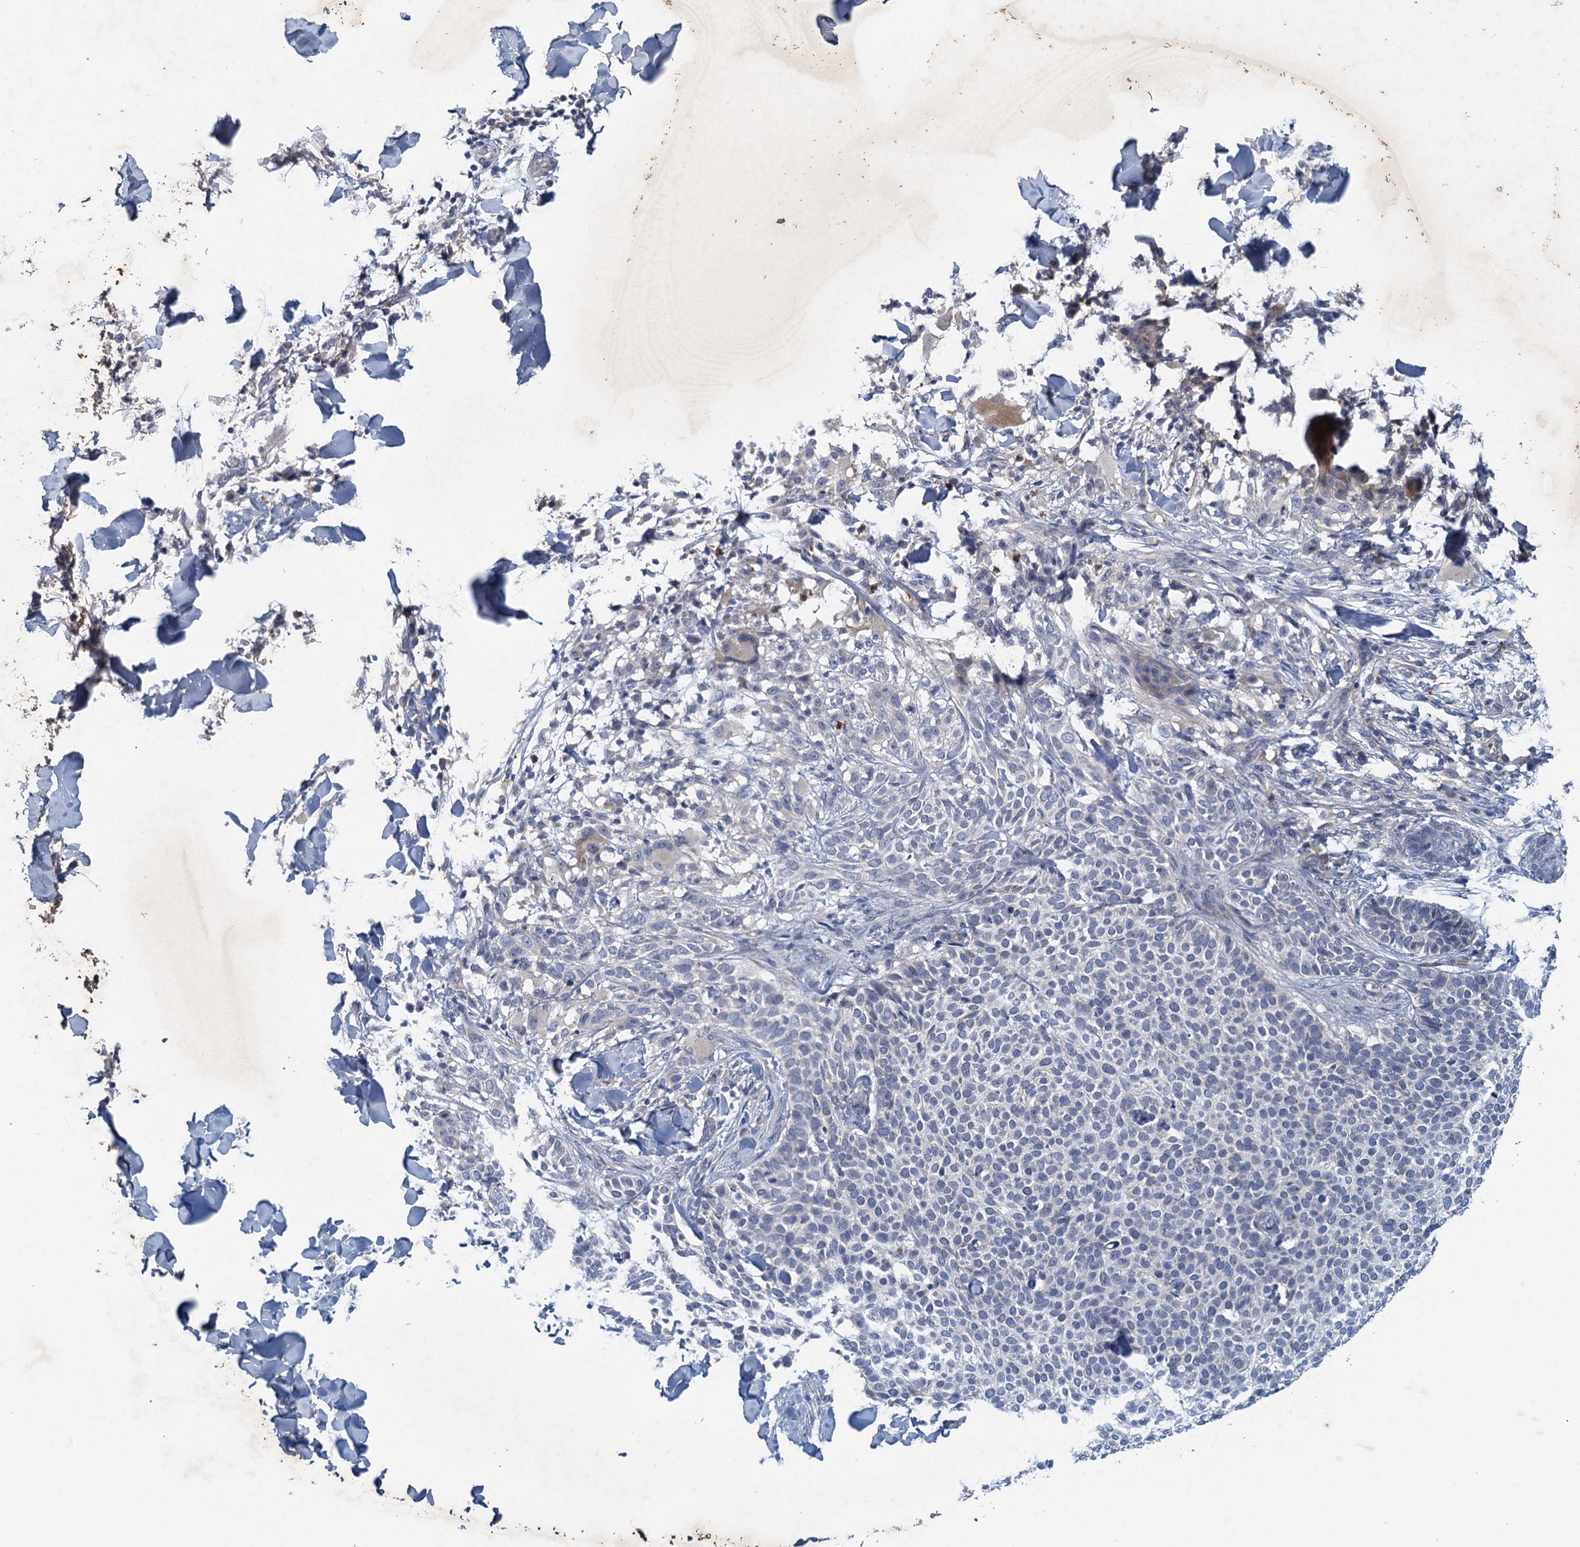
{"staining": {"intensity": "negative", "quantity": "none", "location": "none"}, "tissue": "skin cancer", "cell_type": "Tumor cells", "image_type": "cancer", "snomed": [{"axis": "morphology", "description": "Normal tissue, NOS"}, {"axis": "morphology", "description": "Basal cell carcinoma"}, {"axis": "topography", "description": "Skin"}], "caption": "Immunohistochemistry micrograph of neoplastic tissue: skin cancer stained with DAB demonstrates no significant protein staining in tumor cells. Brightfield microscopy of immunohistochemistry stained with DAB (3,3'-diaminobenzidine) (brown) and hematoxylin (blue), captured at high magnification.", "gene": "TPCN1", "patient": {"sex": "male", "age": 67}}